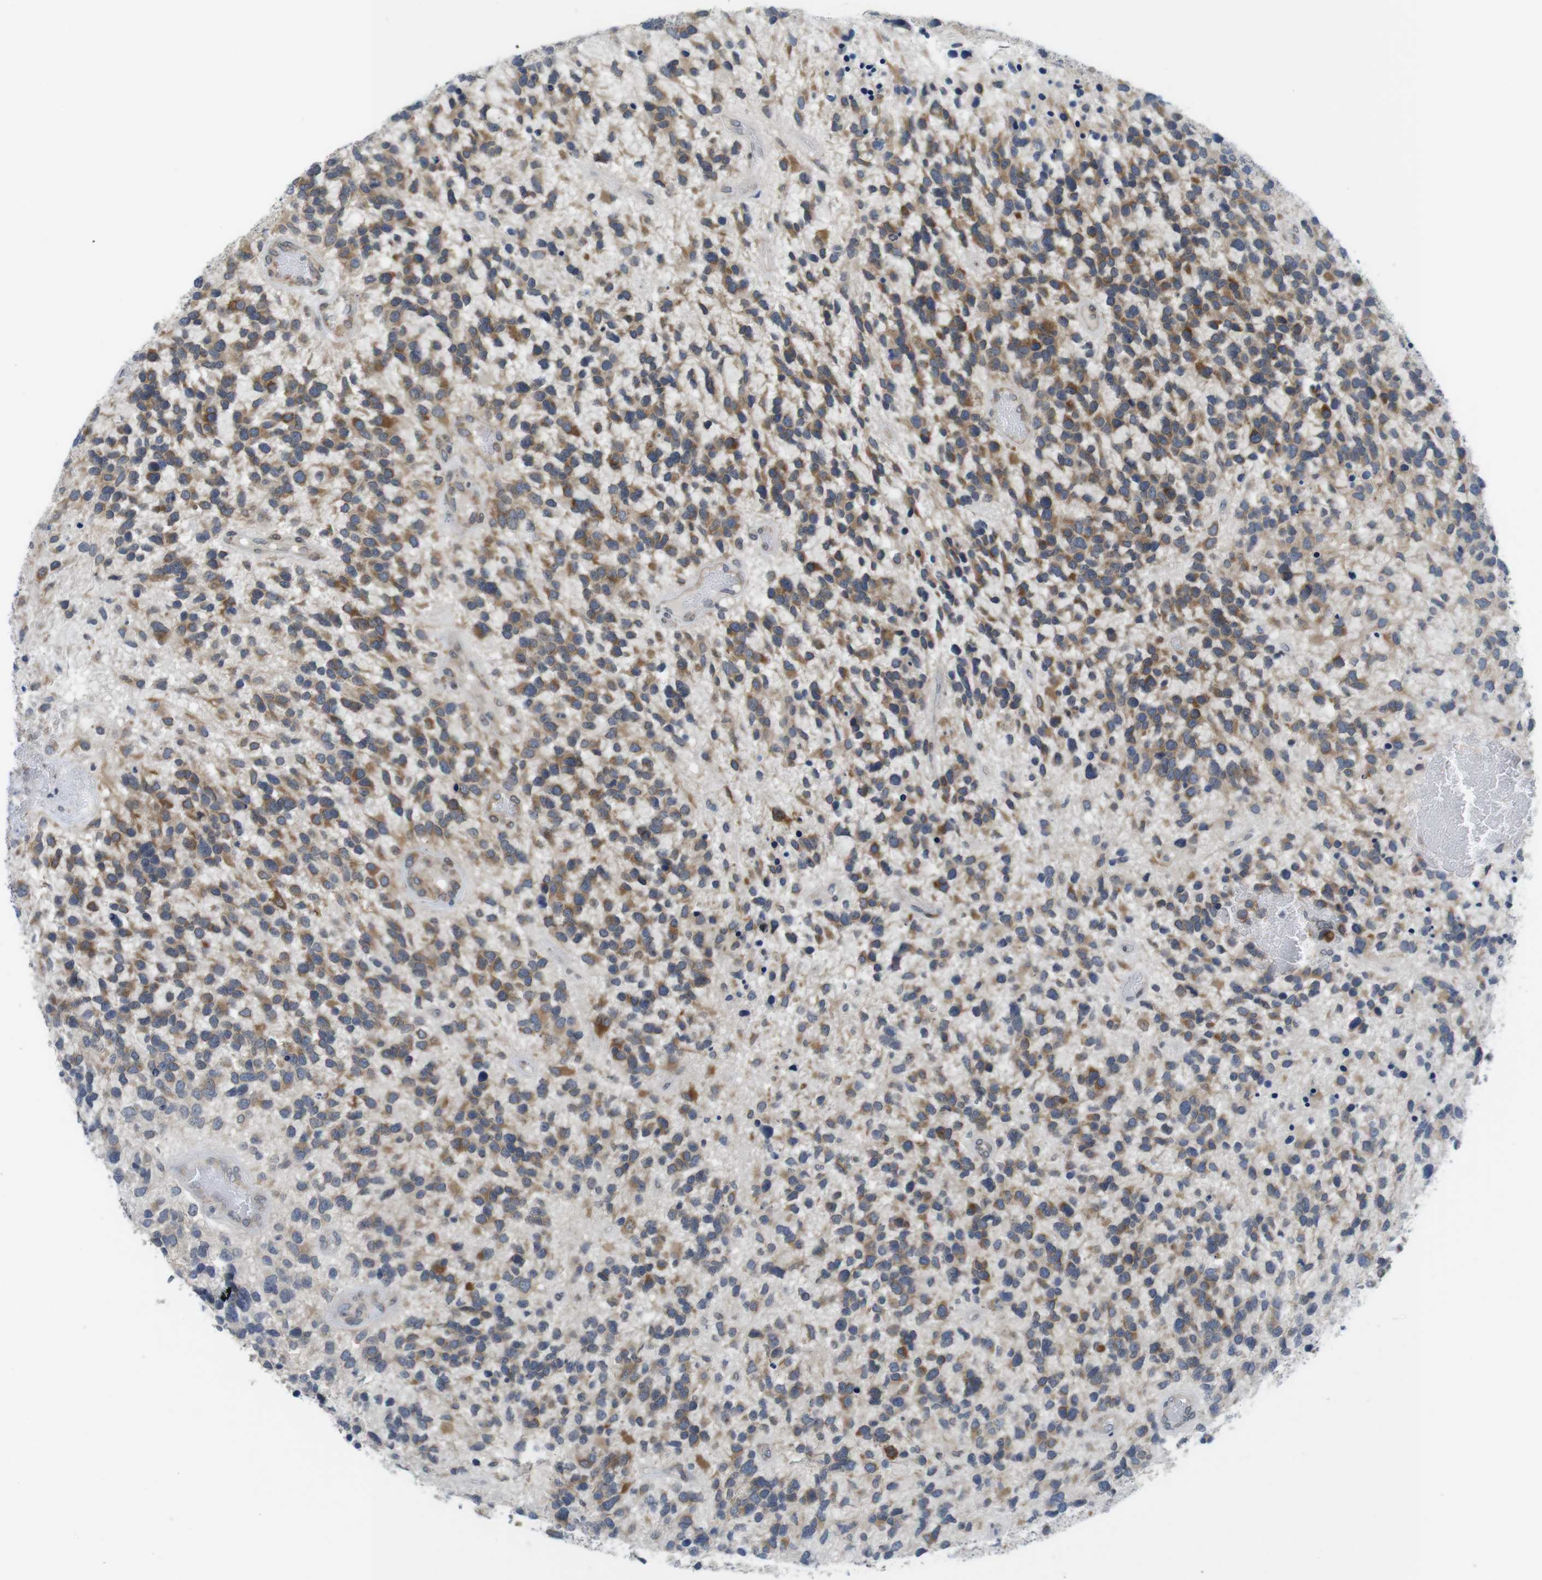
{"staining": {"intensity": "moderate", "quantity": ">75%", "location": "cytoplasmic/membranous"}, "tissue": "glioma", "cell_type": "Tumor cells", "image_type": "cancer", "snomed": [{"axis": "morphology", "description": "Glioma, malignant, High grade"}, {"axis": "topography", "description": "Brain"}], "caption": "This is a histology image of immunohistochemistry staining of malignant glioma (high-grade), which shows moderate staining in the cytoplasmic/membranous of tumor cells.", "gene": "ERGIC3", "patient": {"sex": "female", "age": 58}}